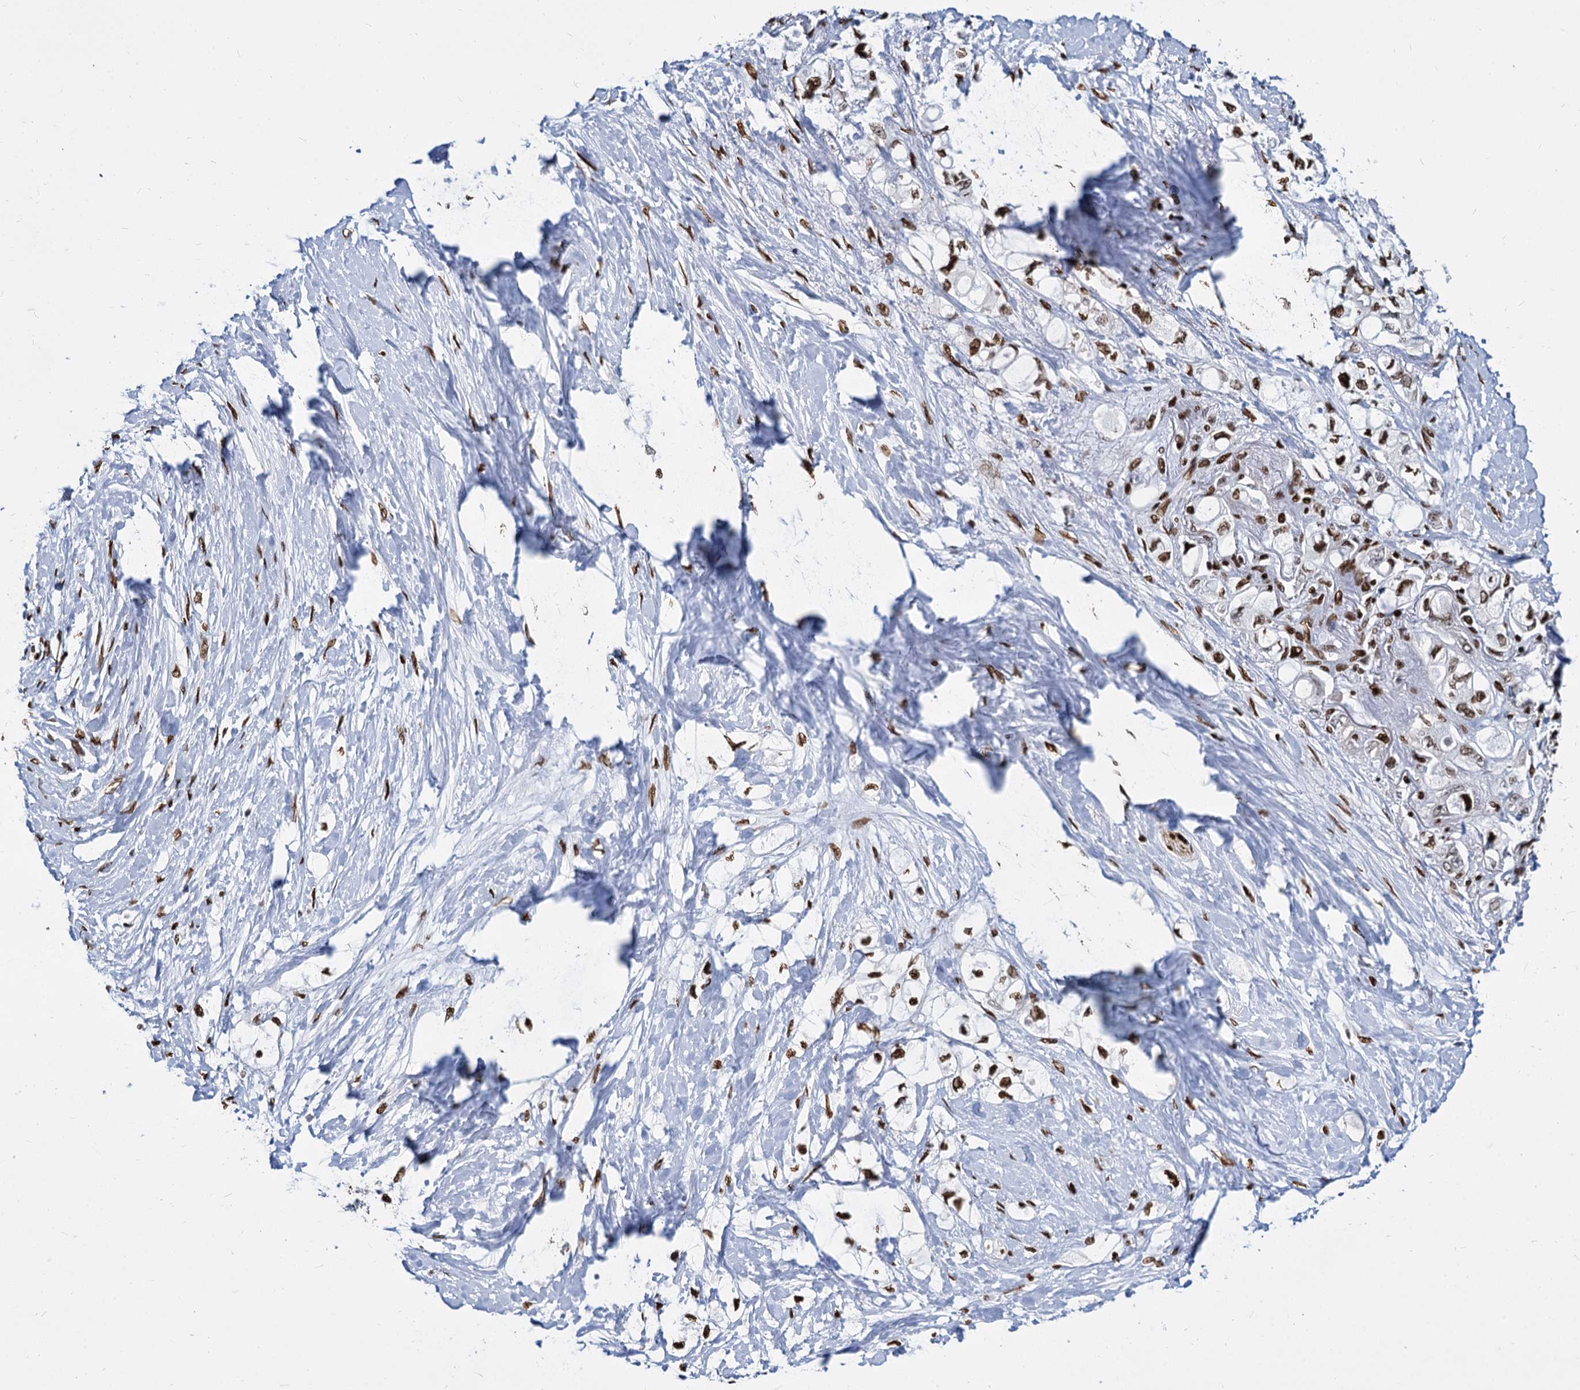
{"staining": {"intensity": "strong", "quantity": ">75%", "location": "nuclear"}, "tissue": "pancreatic cancer", "cell_type": "Tumor cells", "image_type": "cancer", "snomed": [{"axis": "morphology", "description": "Adenocarcinoma, NOS"}, {"axis": "topography", "description": "Pancreas"}], "caption": "Immunohistochemistry (IHC) photomicrograph of pancreatic cancer (adenocarcinoma) stained for a protein (brown), which reveals high levels of strong nuclear positivity in approximately >75% of tumor cells.", "gene": "MECP2", "patient": {"sex": "male", "age": 70}}